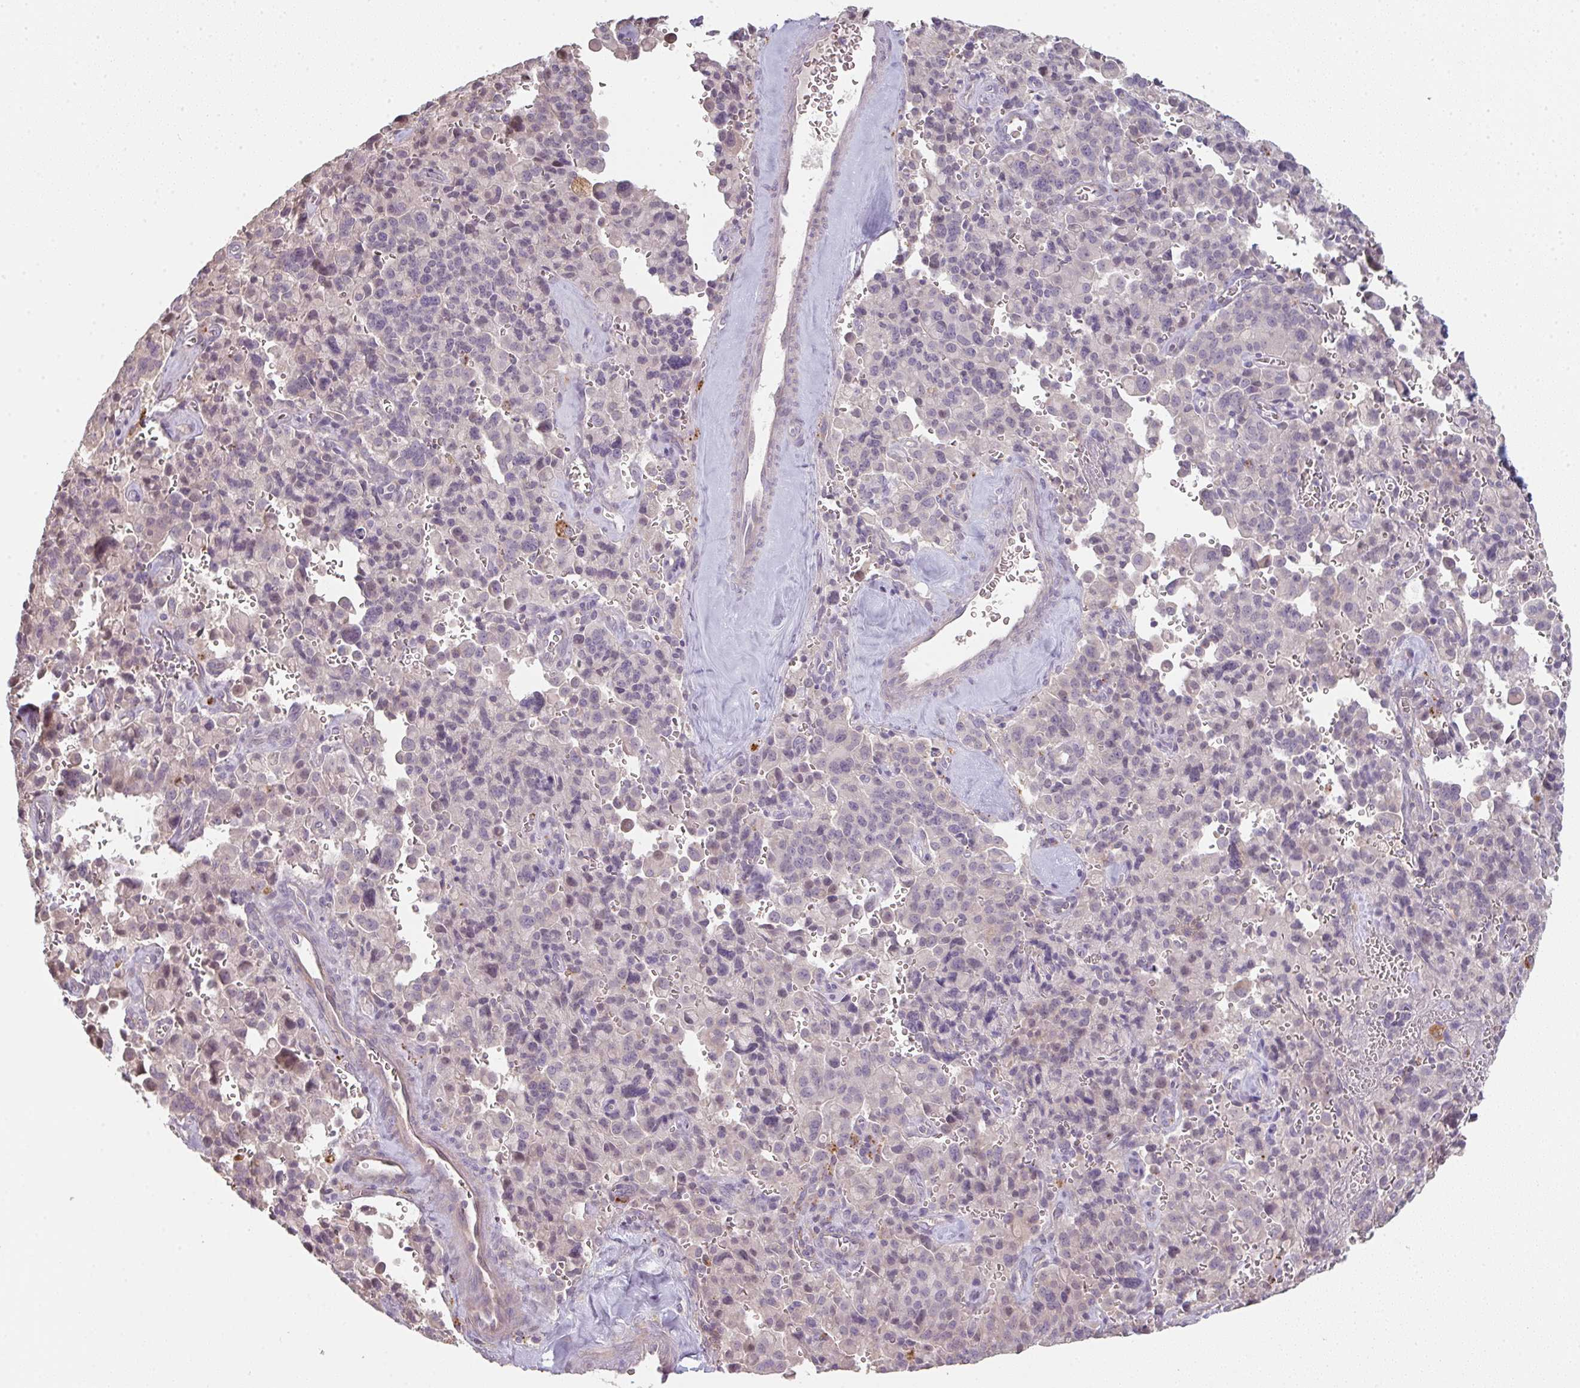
{"staining": {"intensity": "negative", "quantity": "none", "location": "none"}, "tissue": "pancreatic cancer", "cell_type": "Tumor cells", "image_type": "cancer", "snomed": [{"axis": "morphology", "description": "Adenocarcinoma, NOS"}, {"axis": "topography", "description": "Pancreas"}], "caption": "High power microscopy micrograph of an IHC micrograph of adenocarcinoma (pancreatic), revealing no significant expression in tumor cells.", "gene": "TMEM237", "patient": {"sex": "male", "age": 65}}